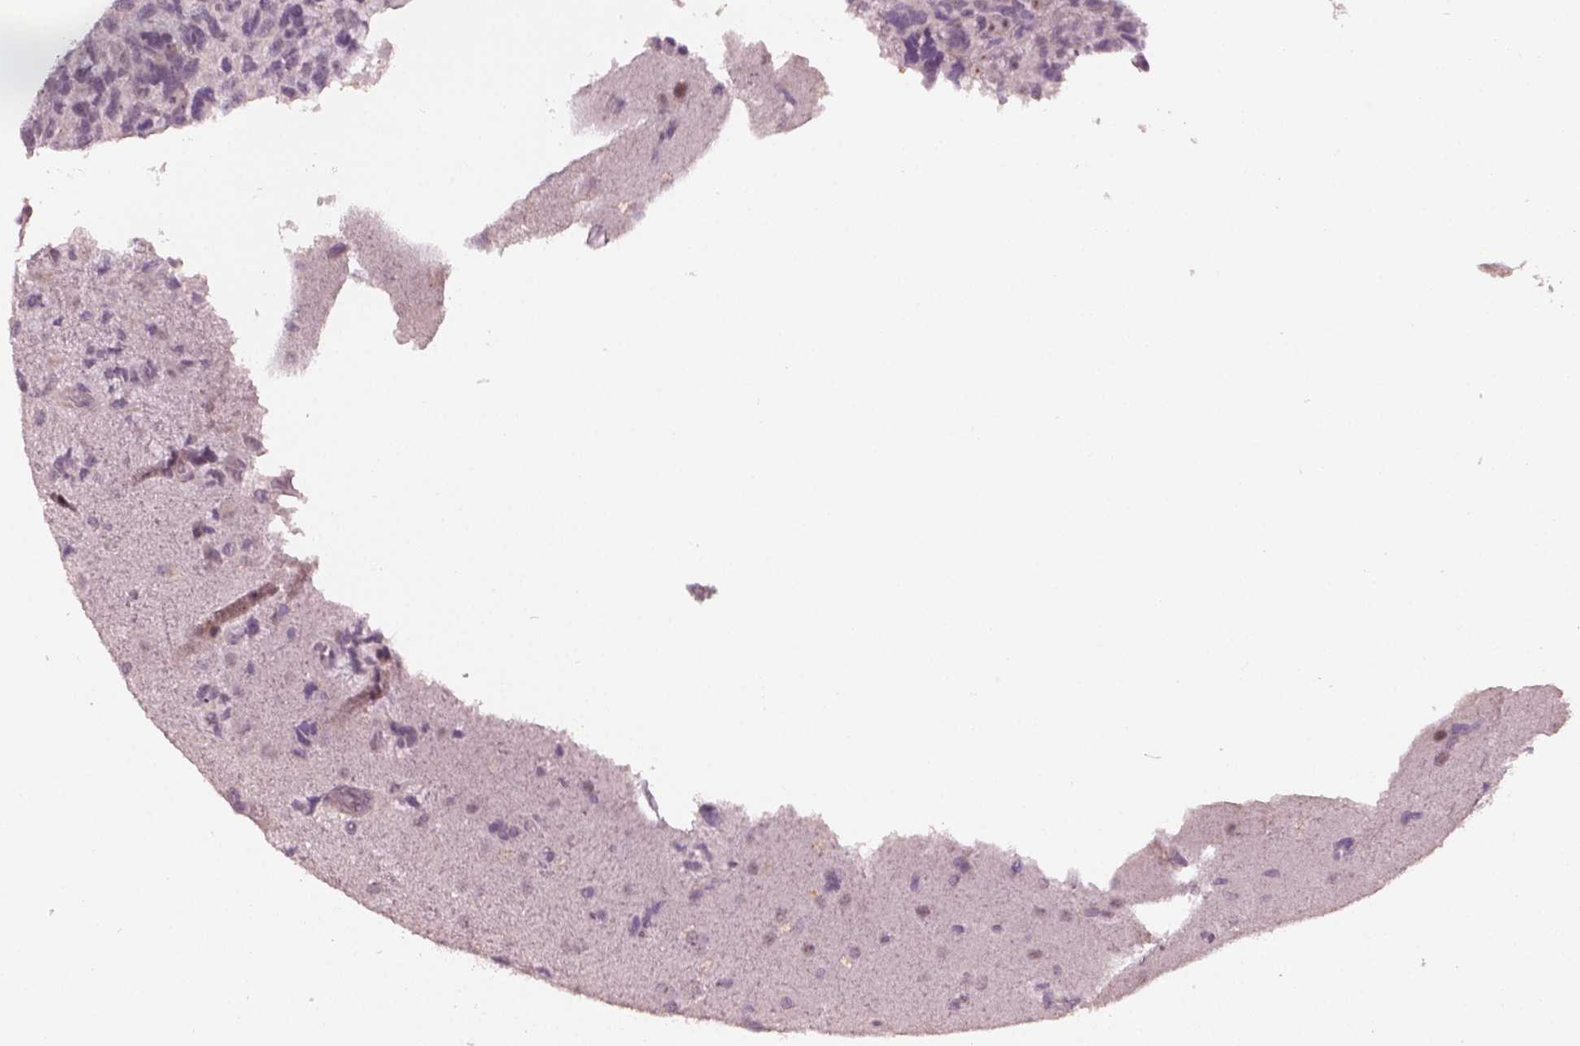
{"staining": {"intensity": "negative", "quantity": "none", "location": "none"}, "tissue": "glioma", "cell_type": "Tumor cells", "image_type": "cancer", "snomed": [{"axis": "morphology", "description": "Glioma, malignant, High grade"}, {"axis": "topography", "description": "Brain"}], "caption": "Glioma was stained to show a protein in brown. There is no significant expression in tumor cells. The staining was performed using DAB (3,3'-diaminobenzidine) to visualize the protein expression in brown, while the nuclei were stained in blue with hematoxylin (Magnification: 20x).", "gene": "NAT8", "patient": {"sex": "female", "age": 71}}